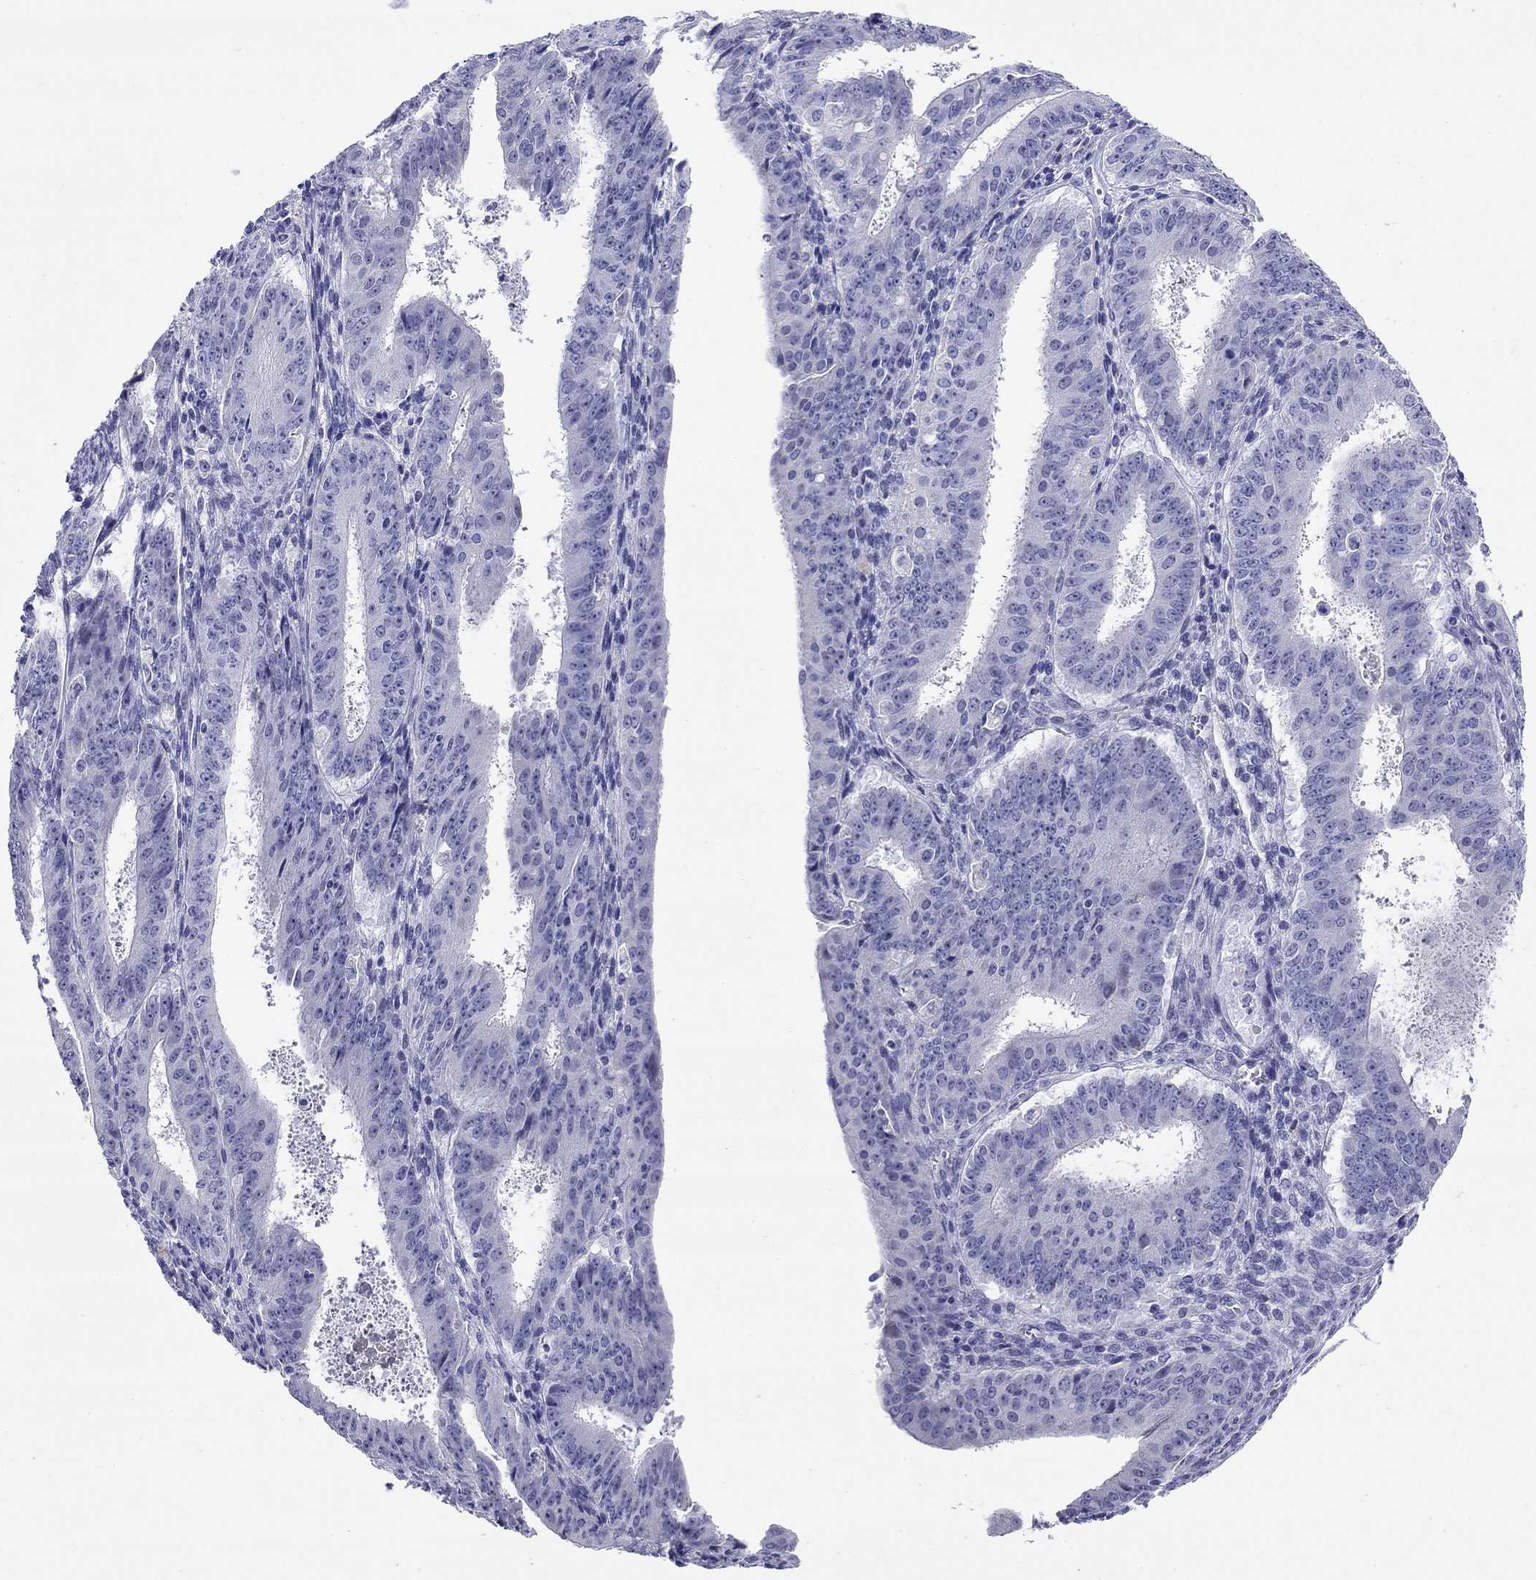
{"staining": {"intensity": "negative", "quantity": "none", "location": "none"}, "tissue": "ovarian cancer", "cell_type": "Tumor cells", "image_type": "cancer", "snomed": [{"axis": "morphology", "description": "Carcinoma, endometroid"}, {"axis": "topography", "description": "Ovary"}], "caption": "Immunohistochemistry of human ovarian endometroid carcinoma reveals no positivity in tumor cells.", "gene": "CMYA5", "patient": {"sex": "female", "age": 42}}